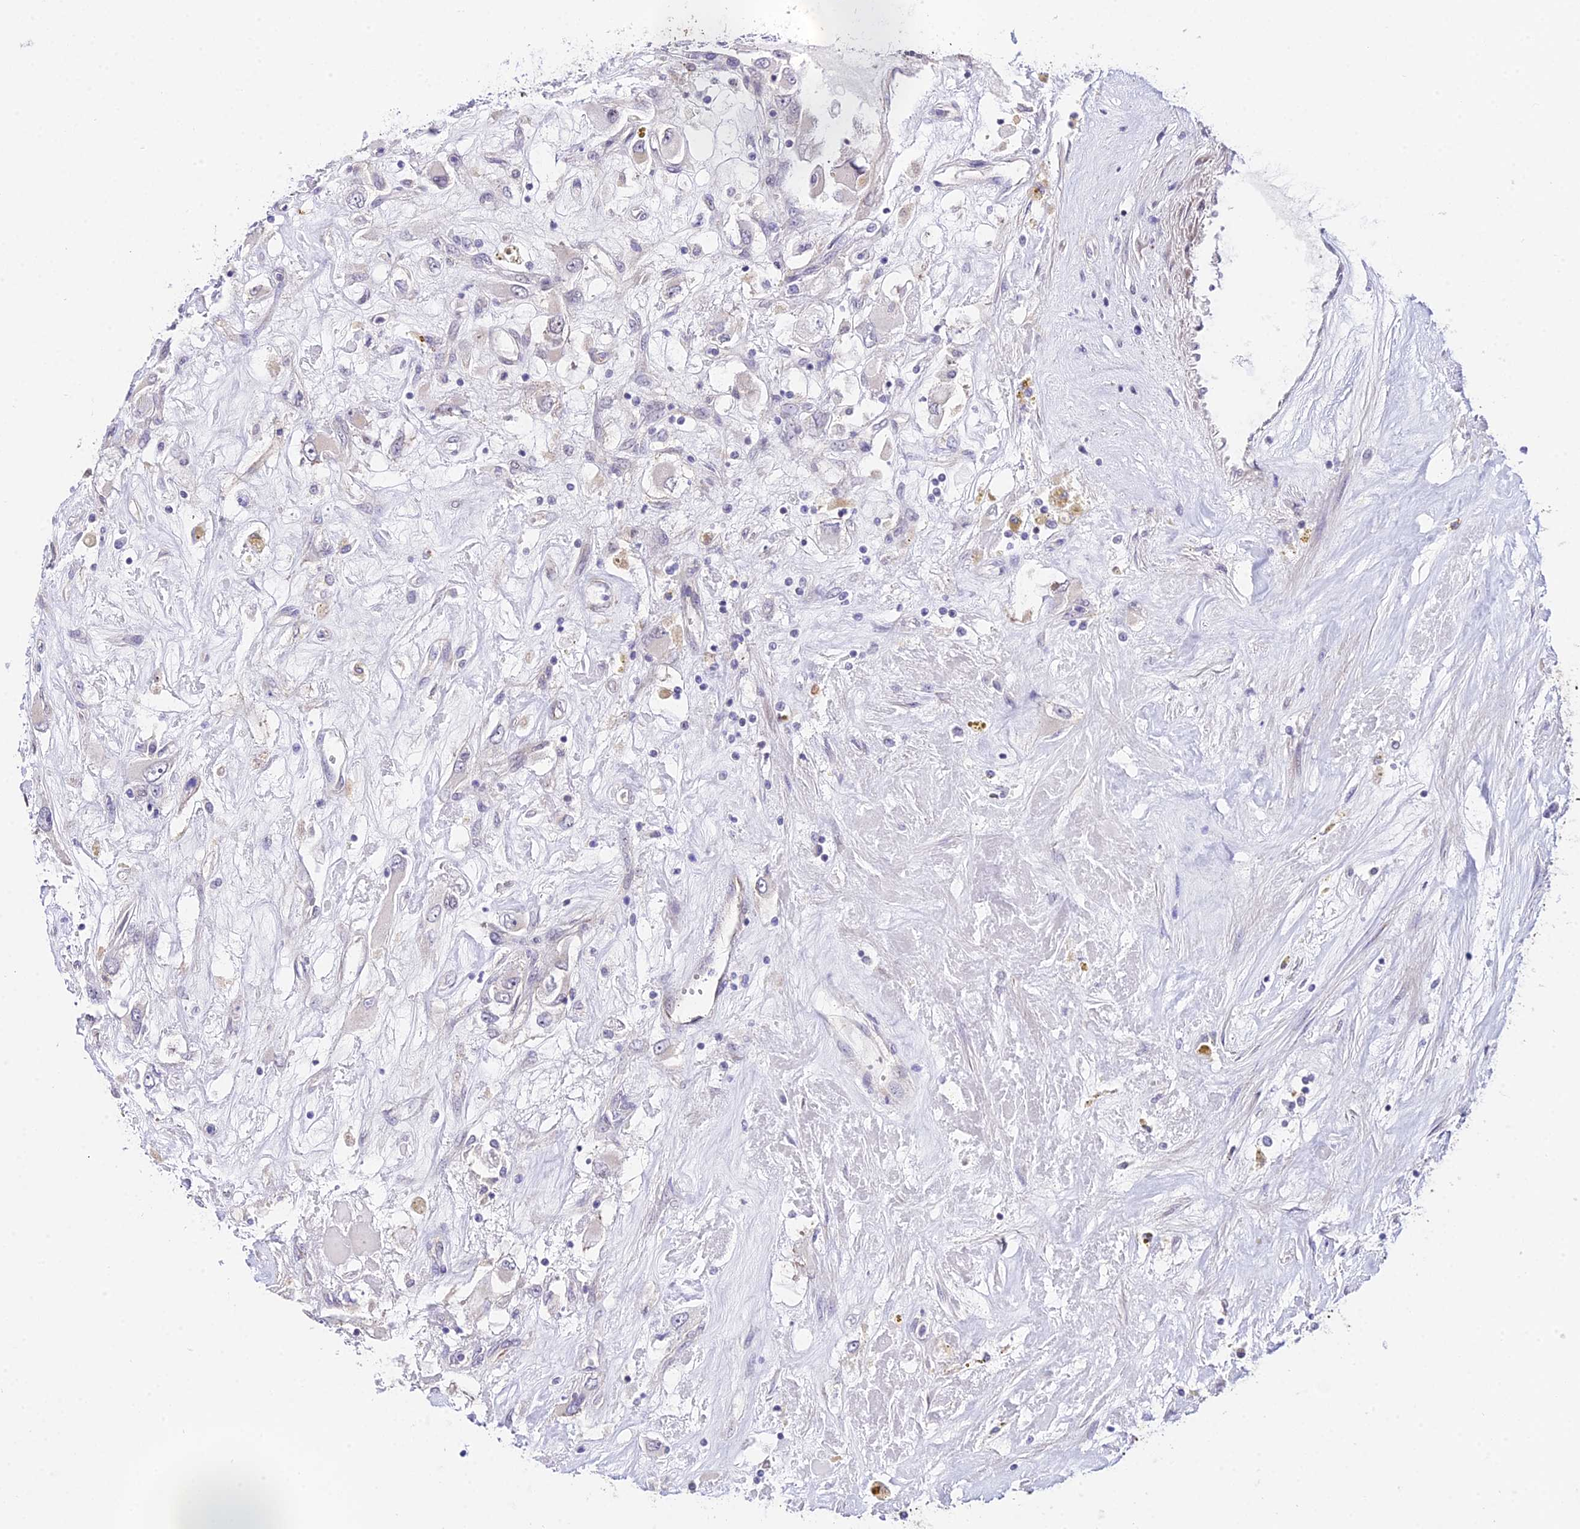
{"staining": {"intensity": "negative", "quantity": "none", "location": "none"}, "tissue": "renal cancer", "cell_type": "Tumor cells", "image_type": "cancer", "snomed": [{"axis": "morphology", "description": "Adenocarcinoma, NOS"}, {"axis": "topography", "description": "Kidney"}], "caption": "DAB immunohistochemical staining of renal cancer (adenocarcinoma) shows no significant expression in tumor cells.", "gene": "POLR2I", "patient": {"sex": "female", "age": 52}}